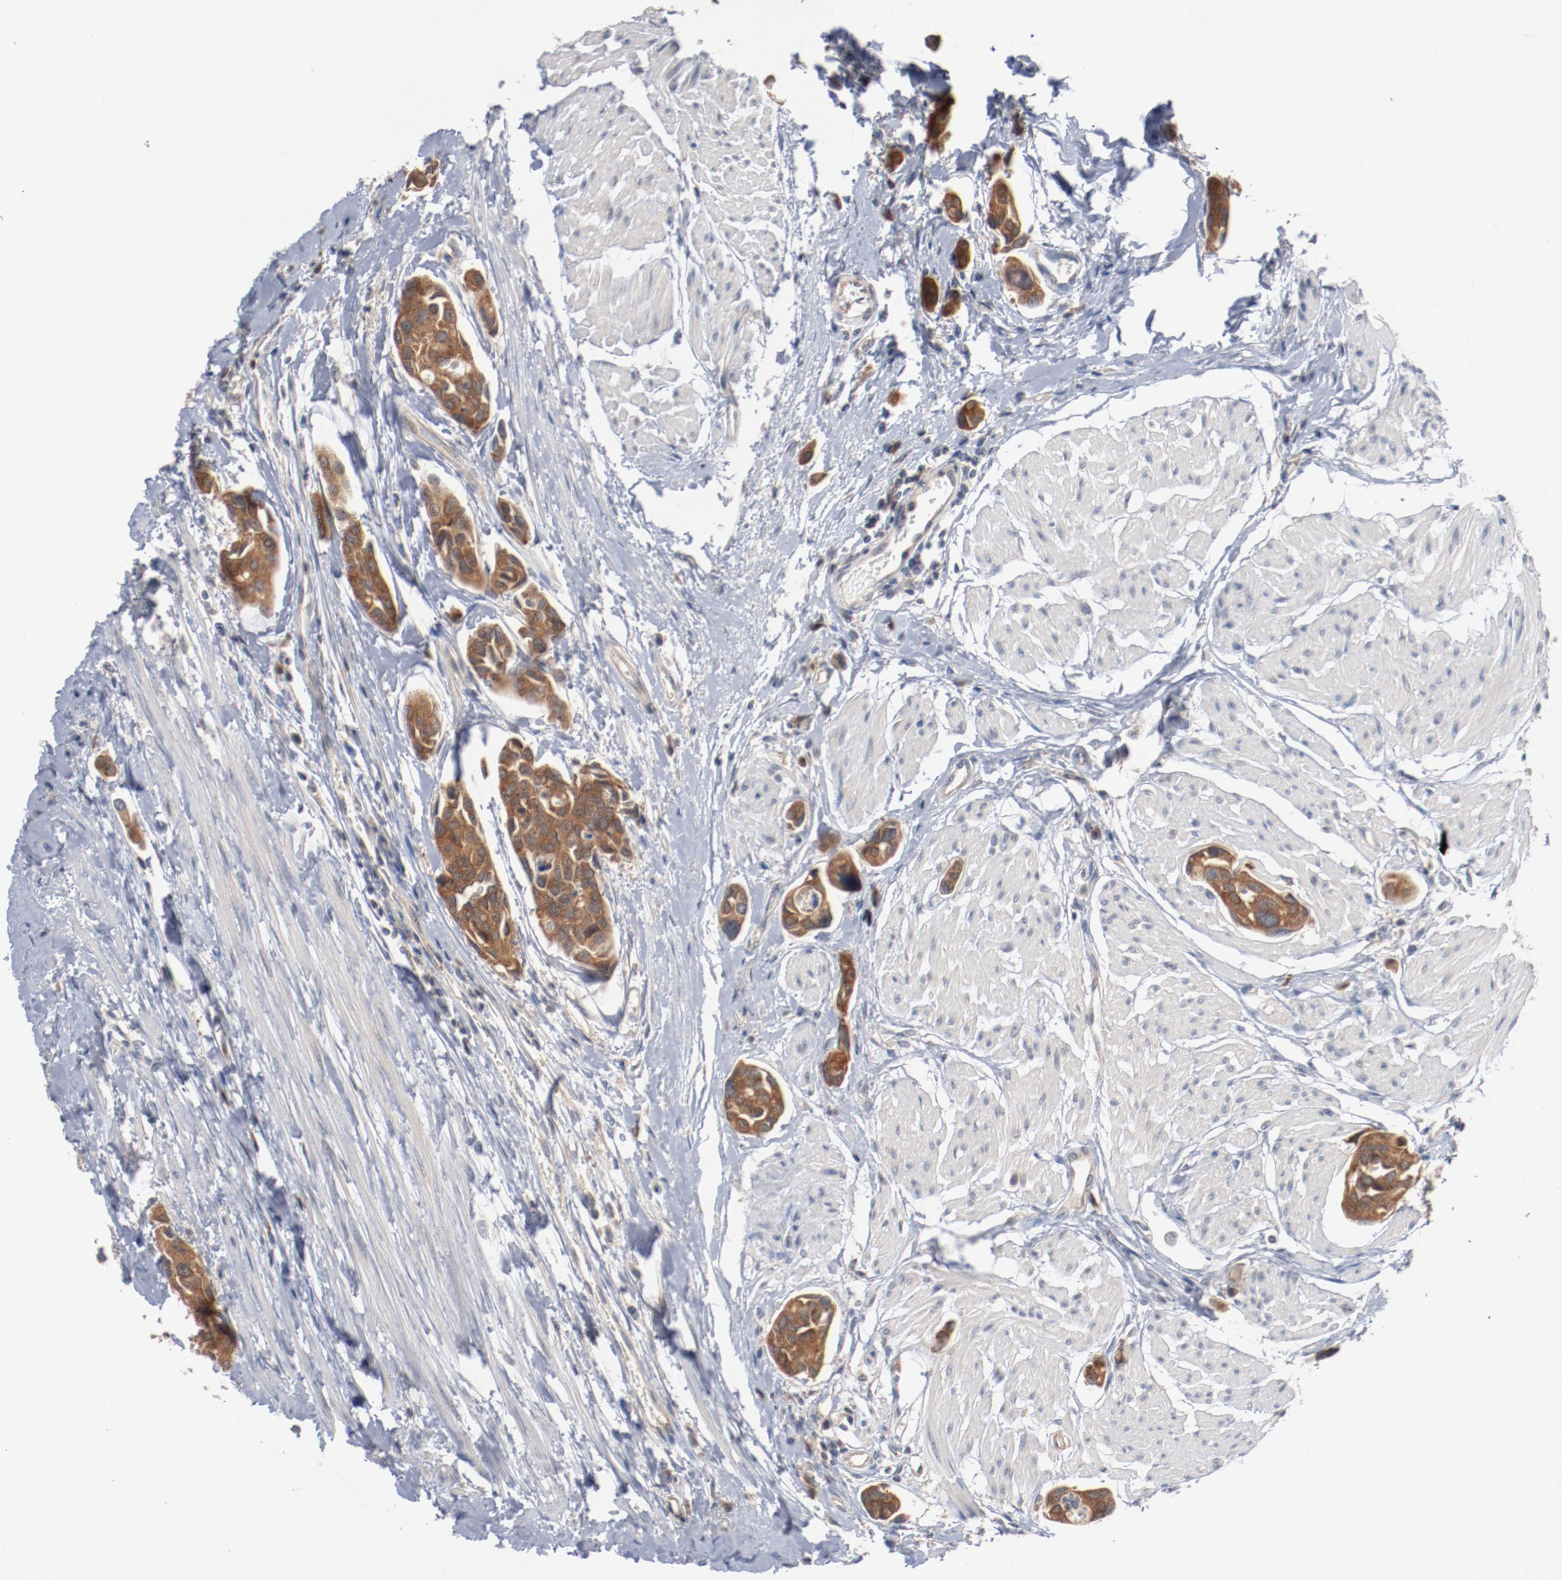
{"staining": {"intensity": "strong", "quantity": ">75%", "location": "cytoplasmic/membranous"}, "tissue": "urothelial cancer", "cell_type": "Tumor cells", "image_type": "cancer", "snomed": [{"axis": "morphology", "description": "Urothelial carcinoma, High grade"}, {"axis": "topography", "description": "Urinary bladder"}], "caption": "Strong cytoplasmic/membranous protein expression is present in approximately >75% of tumor cells in urothelial cancer.", "gene": "RNASE11", "patient": {"sex": "male", "age": 78}}